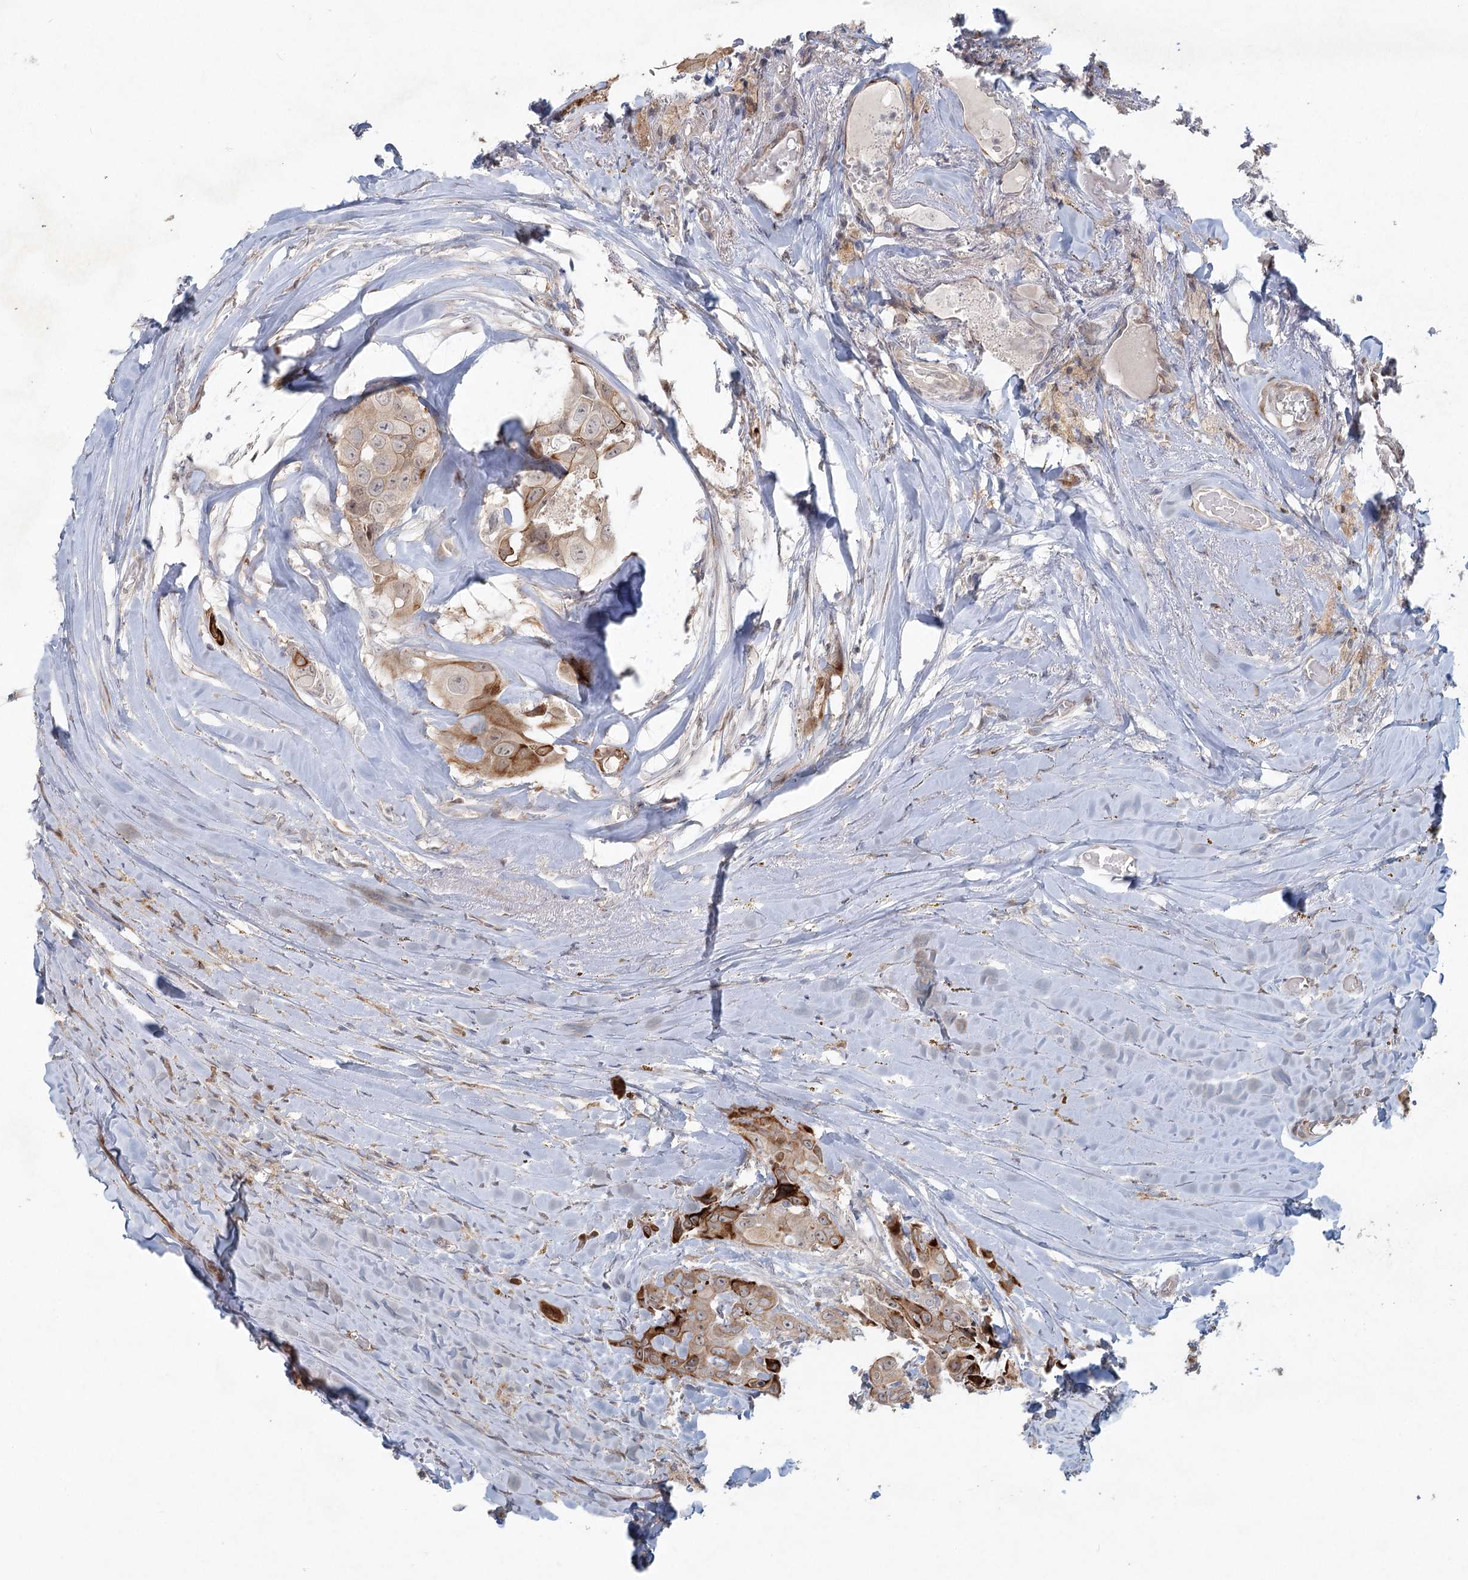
{"staining": {"intensity": "moderate", "quantity": "25%-75%", "location": "cytoplasmic/membranous"}, "tissue": "head and neck cancer", "cell_type": "Tumor cells", "image_type": "cancer", "snomed": [{"axis": "morphology", "description": "Adenocarcinoma, NOS"}, {"axis": "morphology", "description": "Adenocarcinoma, metastatic, NOS"}, {"axis": "topography", "description": "Head-Neck"}], "caption": "IHC of head and neck cancer demonstrates medium levels of moderate cytoplasmic/membranous staining in approximately 25%-75% of tumor cells.", "gene": "LRP2BP", "patient": {"sex": "male", "age": 75}}